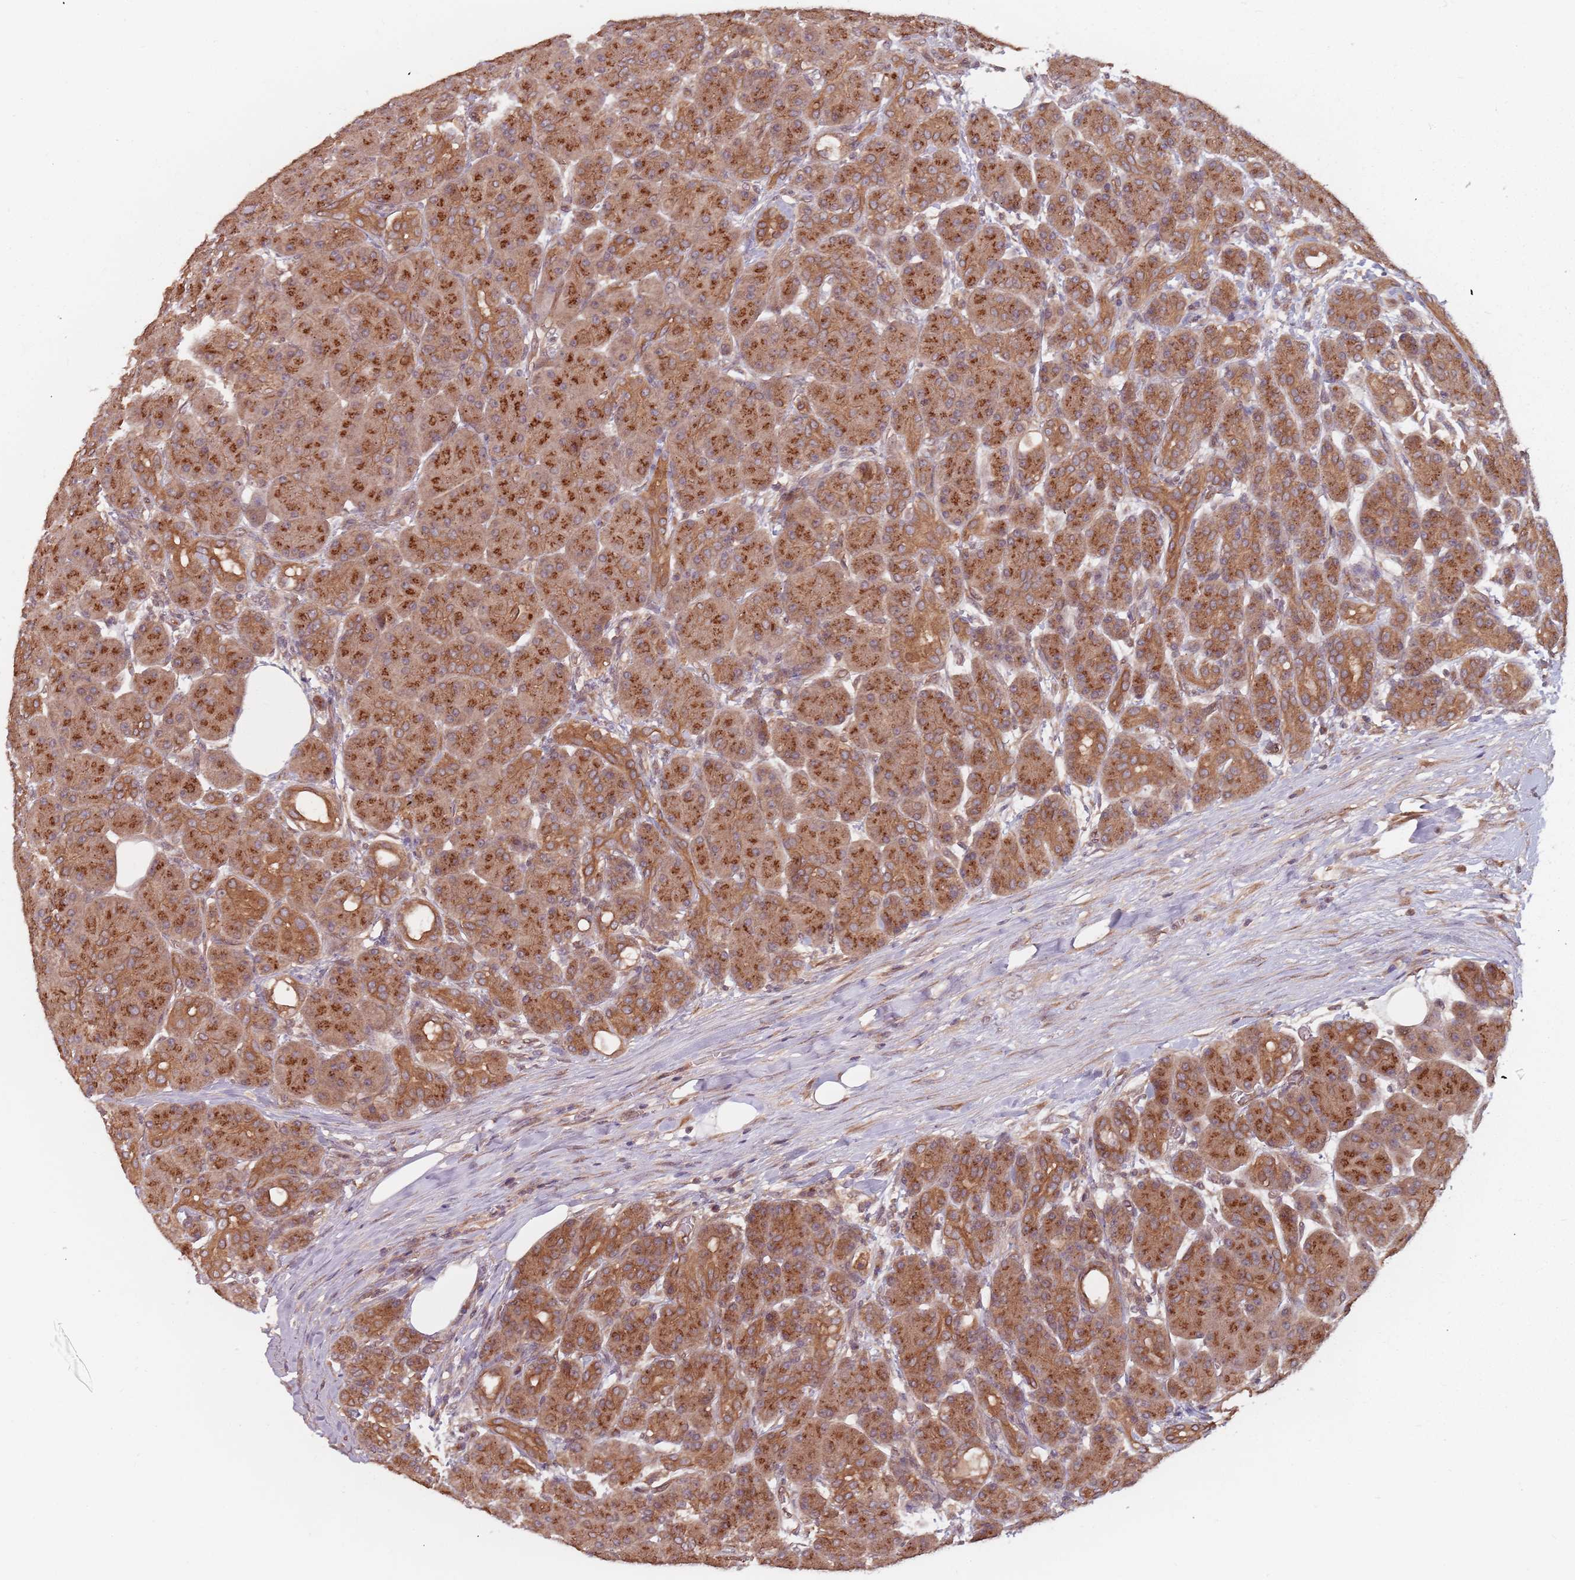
{"staining": {"intensity": "strong", "quantity": ">75%", "location": "cytoplasmic/membranous"}, "tissue": "pancreas", "cell_type": "Exocrine glandular cells", "image_type": "normal", "snomed": [{"axis": "morphology", "description": "Normal tissue, NOS"}, {"axis": "topography", "description": "Pancreas"}], "caption": "Exocrine glandular cells reveal strong cytoplasmic/membranous staining in approximately >75% of cells in normal pancreas.", "gene": "C3orf14", "patient": {"sex": "male", "age": 63}}